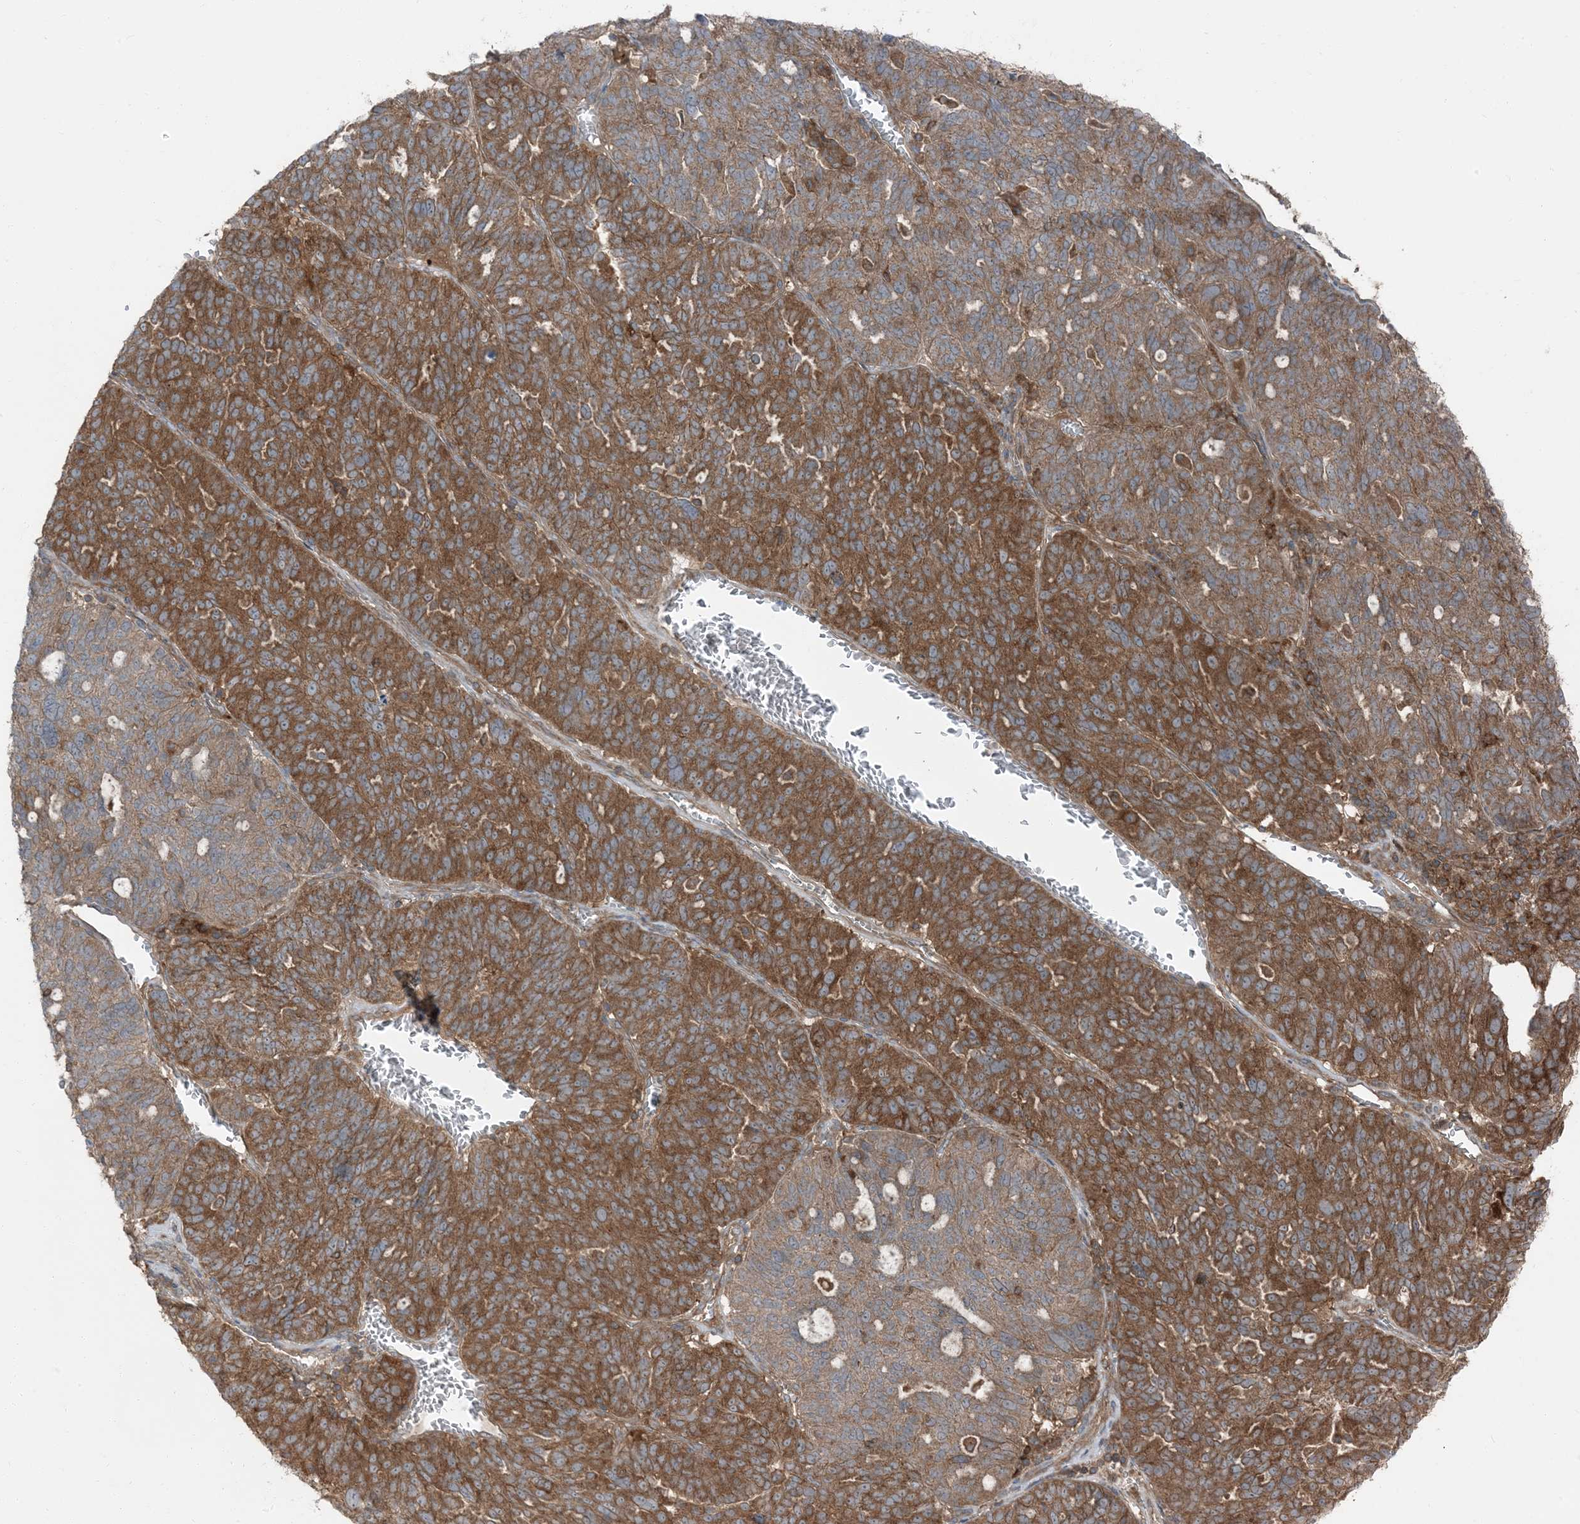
{"staining": {"intensity": "moderate", "quantity": ">75%", "location": "cytoplasmic/membranous"}, "tissue": "ovarian cancer", "cell_type": "Tumor cells", "image_type": "cancer", "snomed": [{"axis": "morphology", "description": "Cystadenocarcinoma, serous, NOS"}, {"axis": "topography", "description": "Ovary"}], "caption": "Immunohistochemistry image of neoplastic tissue: serous cystadenocarcinoma (ovarian) stained using immunohistochemistry demonstrates medium levels of moderate protein expression localized specifically in the cytoplasmic/membranous of tumor cells, appearing as a cytoplasmic/membranous brown color.", "gene": "RAB3GAP1", "patient": {"sex": "female", "age": 59}}